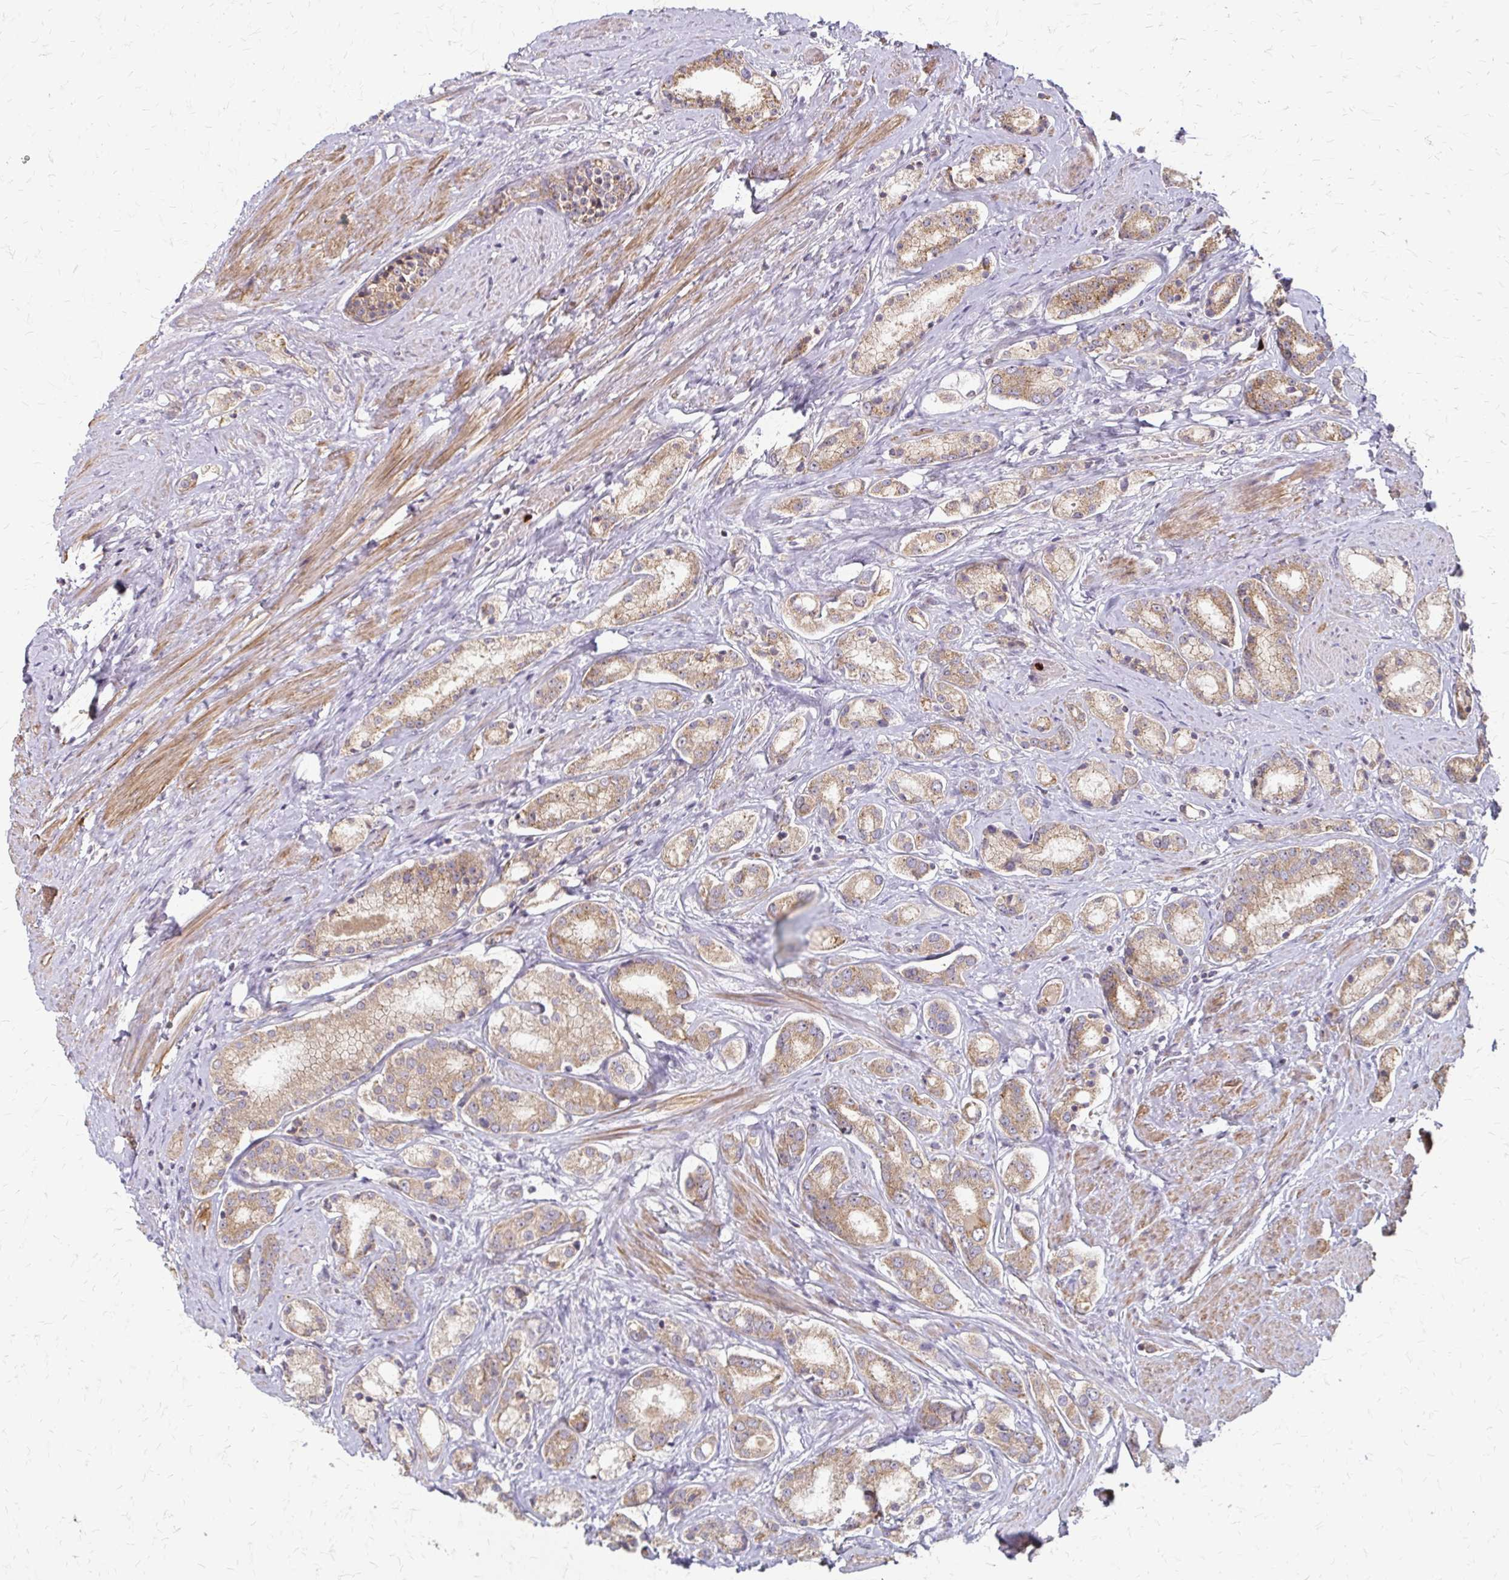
{"staining": {"intensity": "moderate", "quantity": ">75%", "location": "cytoplasmic/membranous"}, "tissue": "prostate cancer", "cell_type": "Tumor cells", "image_type": "cancer", "snomed": [{"axis": "morphology", "description": "Adenocarcinoma, High grade"}, {"axis": "topography", "description": "Prostate"}], "caption": "Immunohistochemistry (DAB) staining of human prostate cancer reveals moderate cytoplasmic/membranous protein staining in about >75% of tumor cells.", "gene": "ZNF383", "patient": {"sex": "male", "age": 63}}